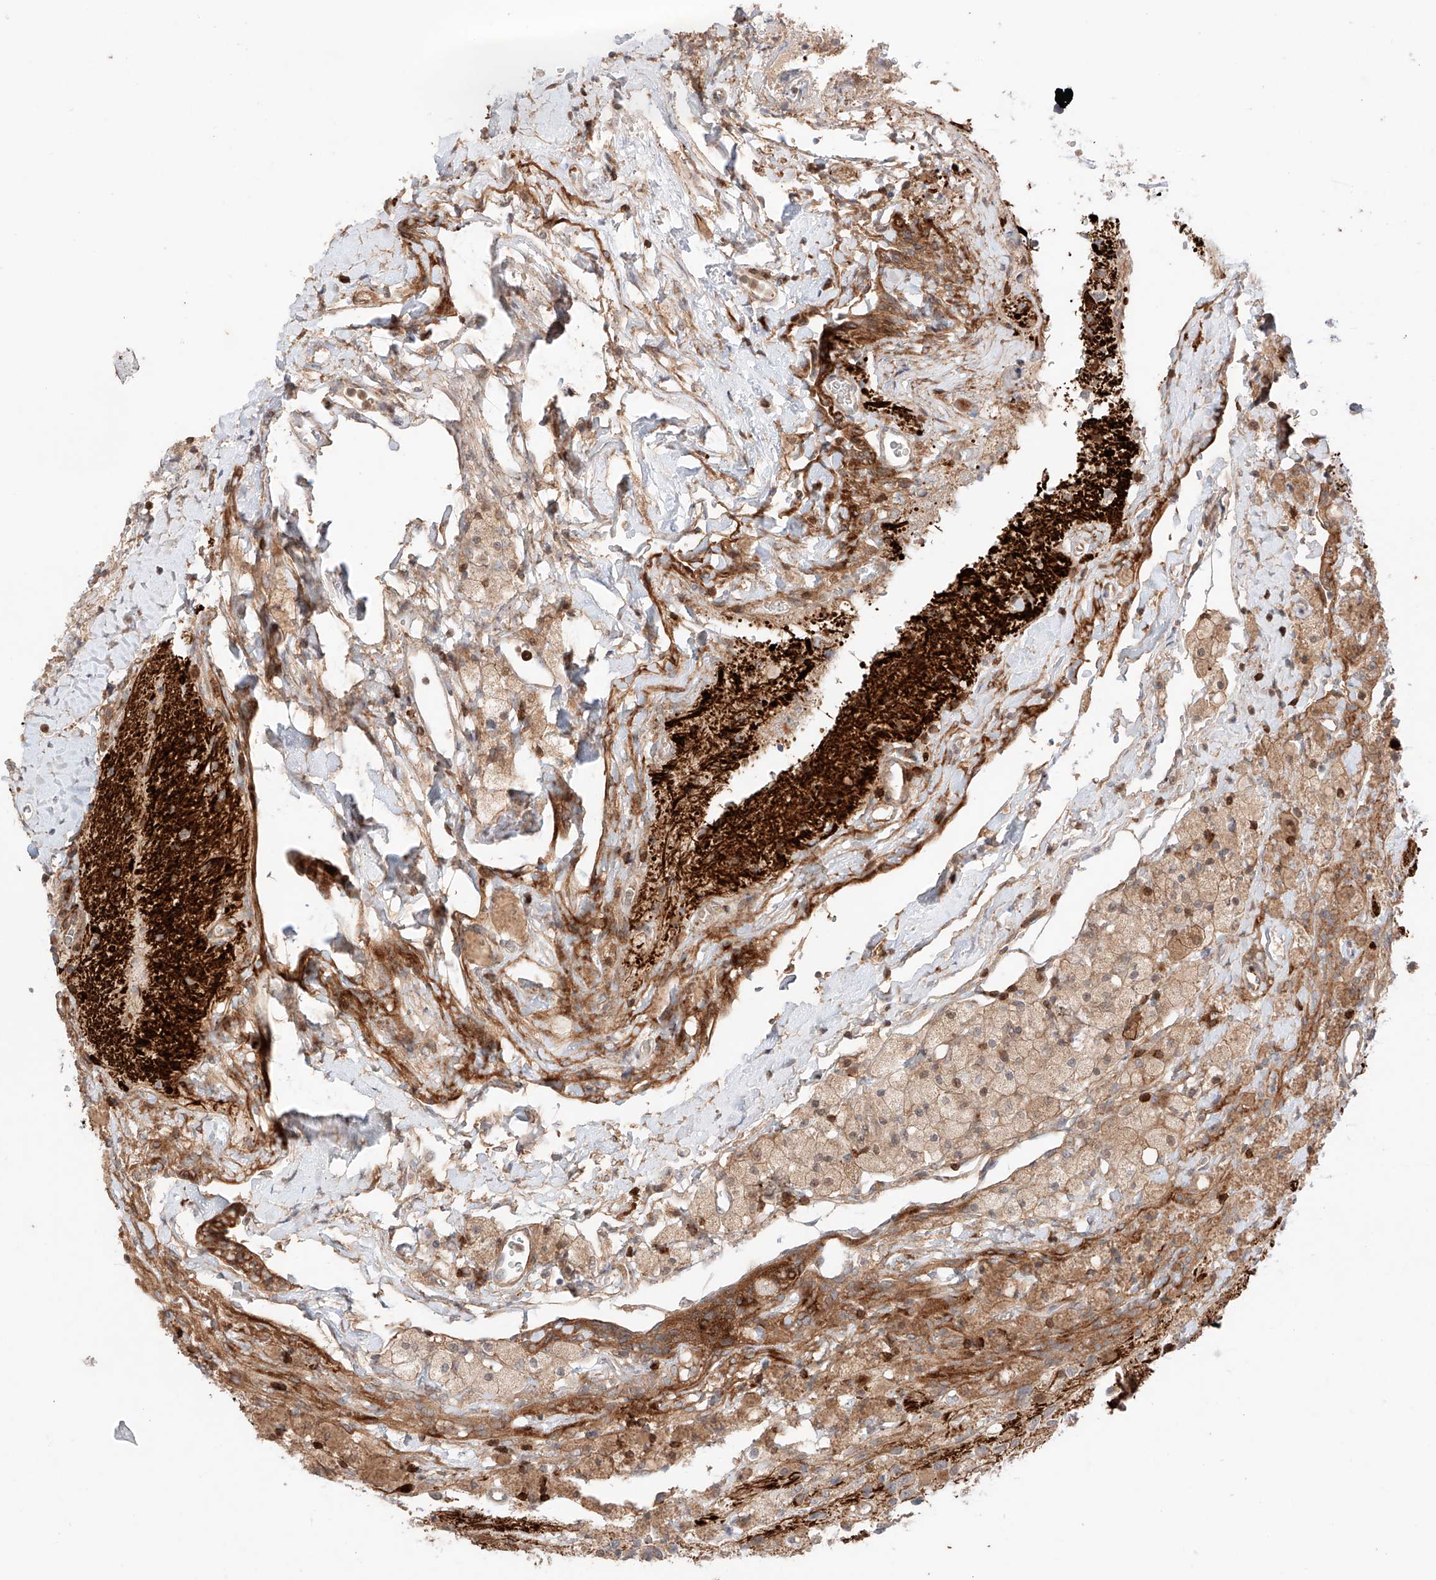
{"staining": {"intensity": "weak", "quantity": "<25%", "location": "cytoplasmic/membranous"}, "tissue": "glioma", "cell_type": "Tumor cells", "image_type": "cancer", "snomed": [{"axis": "morphology", "description": "Glioma, malignant, High grade"}, {"axis": "topography", "description": "Brain"}], "caption": "Immunohistochemistry image of neoplastic tissue: malignant high-grade glioma stained with DAB exhibits no significant protein staining in tumor cells.", "gene": "IGSF22", "patient": {"sex": "male", "age": 34}}